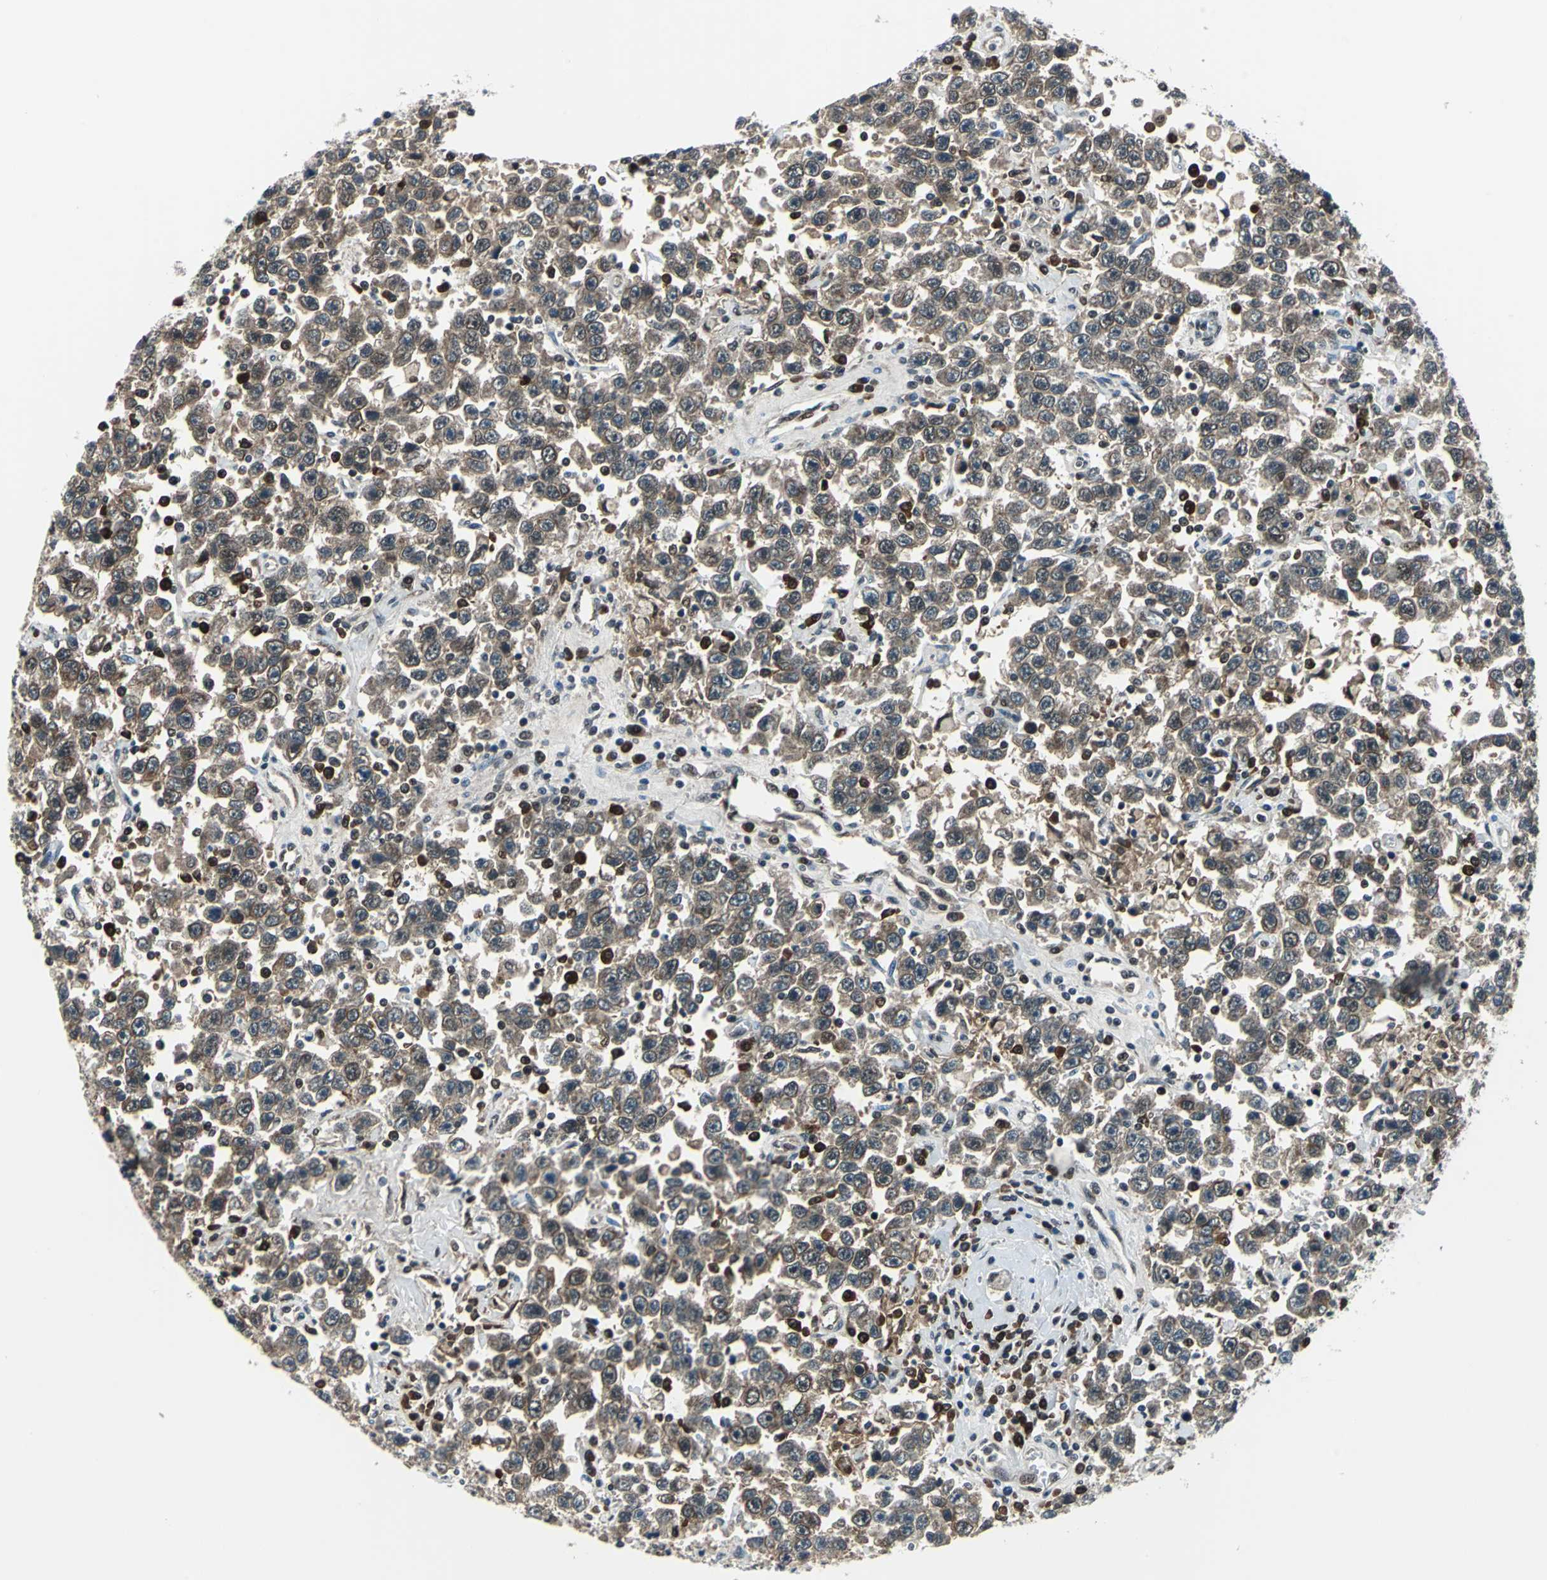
{"staining": {"intensity": "moderate", "quantity": ">75%", "location": "cytoplasmic/membranous,nuclear"}, "tissue": "testis cancer", "cell_type": "Tumor cells", "image_type": "cancer", "snomed": [{"axis": "morphology", "description": "Seminoma, NOS"}, {"axis": "topography", "description": "Testis"}], "caption": "Protein staining shows moderate cytoplasmic/membranous and nuclear positivity in about >75% of tumor cells in testis seminoma. (Stains: DAB in brown, nuclei in blue, Microscopy: brightfield microscopy at high magnification).", "gene": "POLR3K", "patient": {"sex": "male", "age": 41}}